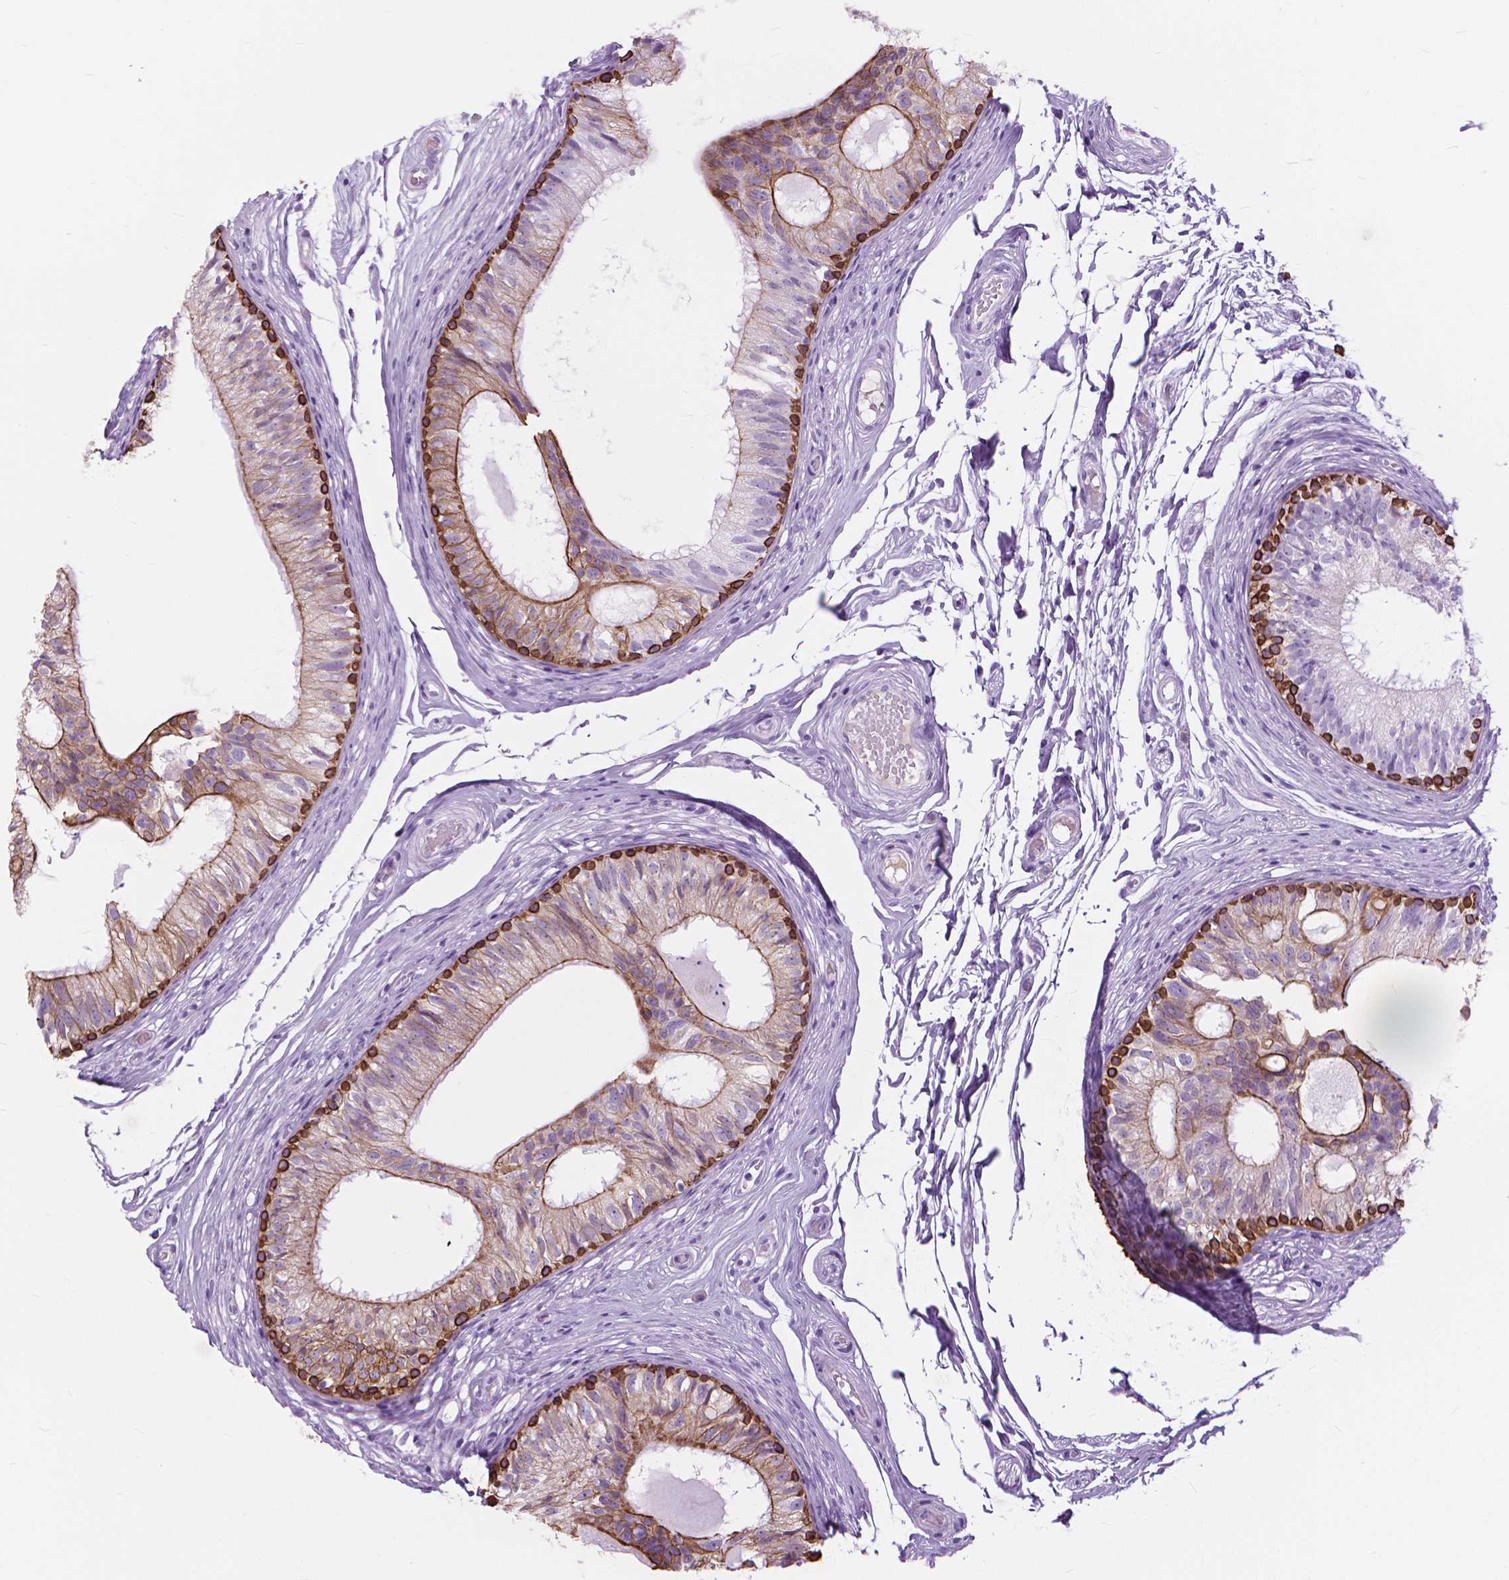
{"staining": {"intensity": "strong", "quantity": "<25%", "location": "cytoplasmic/membranous"}, "tissue": "epididymis", "cell_type": "Glandular cells", "image_type": "normal", "snomed": [{"axis": "morphology", "description": "Normal tissue, NOS"}, {"axis": "topography", "description": "Epididymis"}], "caption": "Immunohistochemical staining of unremarkable human epididymis displays <25% levels of strong cytoplasmic/membranous protein staining in approximately <25% of glandular cells.", "gene": "HTR2B", "patient": {"sex": "male", "age": 29}}